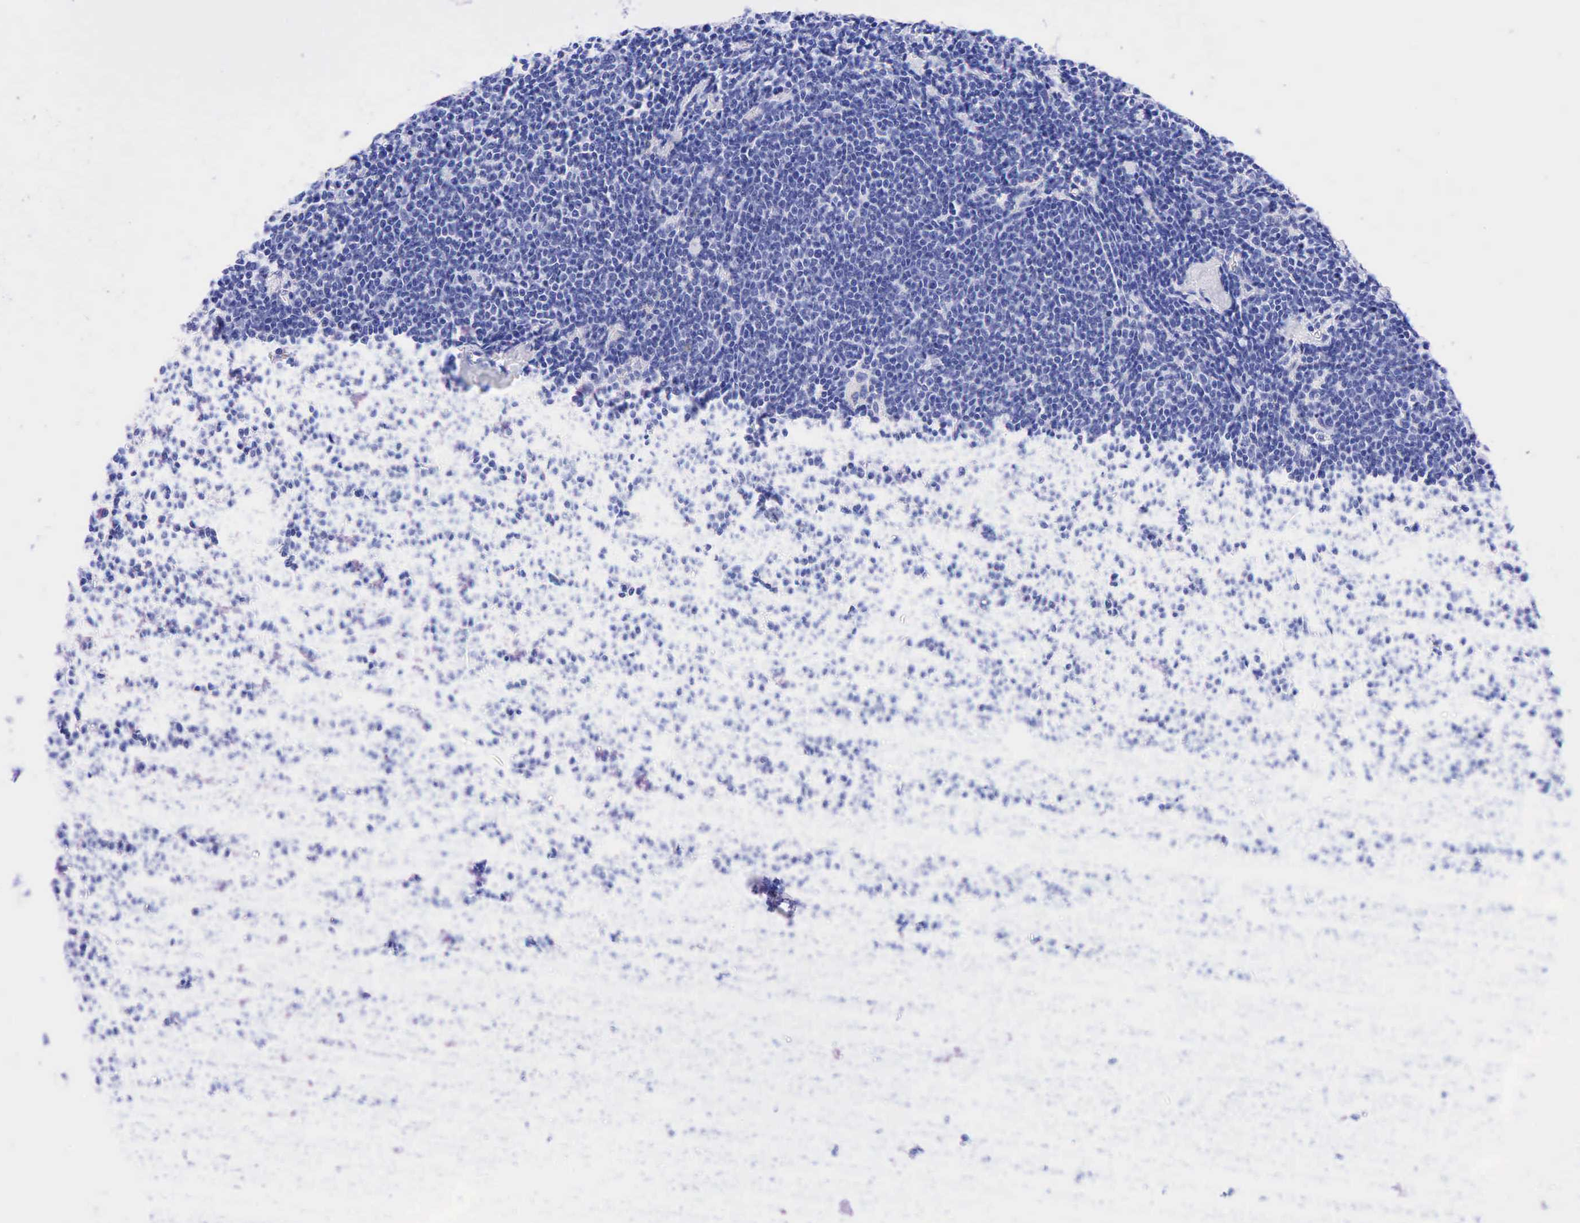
{"staining": {"intensity": "negative", "quantity": "none", "location": "none"}, "tissue": "lymphoma", "cell_type": "Tumor cells", "image_type": "cancer", "snomed": [{"axis": "morphology", "description": "Malignant lymphoma, non-Hodgkin's type, Low grade"}, {"axis": "topography", "description": "Lymph node"}], "caption": "This is a image of IHC staining of lymphoma, which shows no expression in tumor cells. (DAB (3,3'-diaminobenzidine) IHC, high magnification).", "gene": "KRT19", "patient": {"sex": "male", "age": 65}}